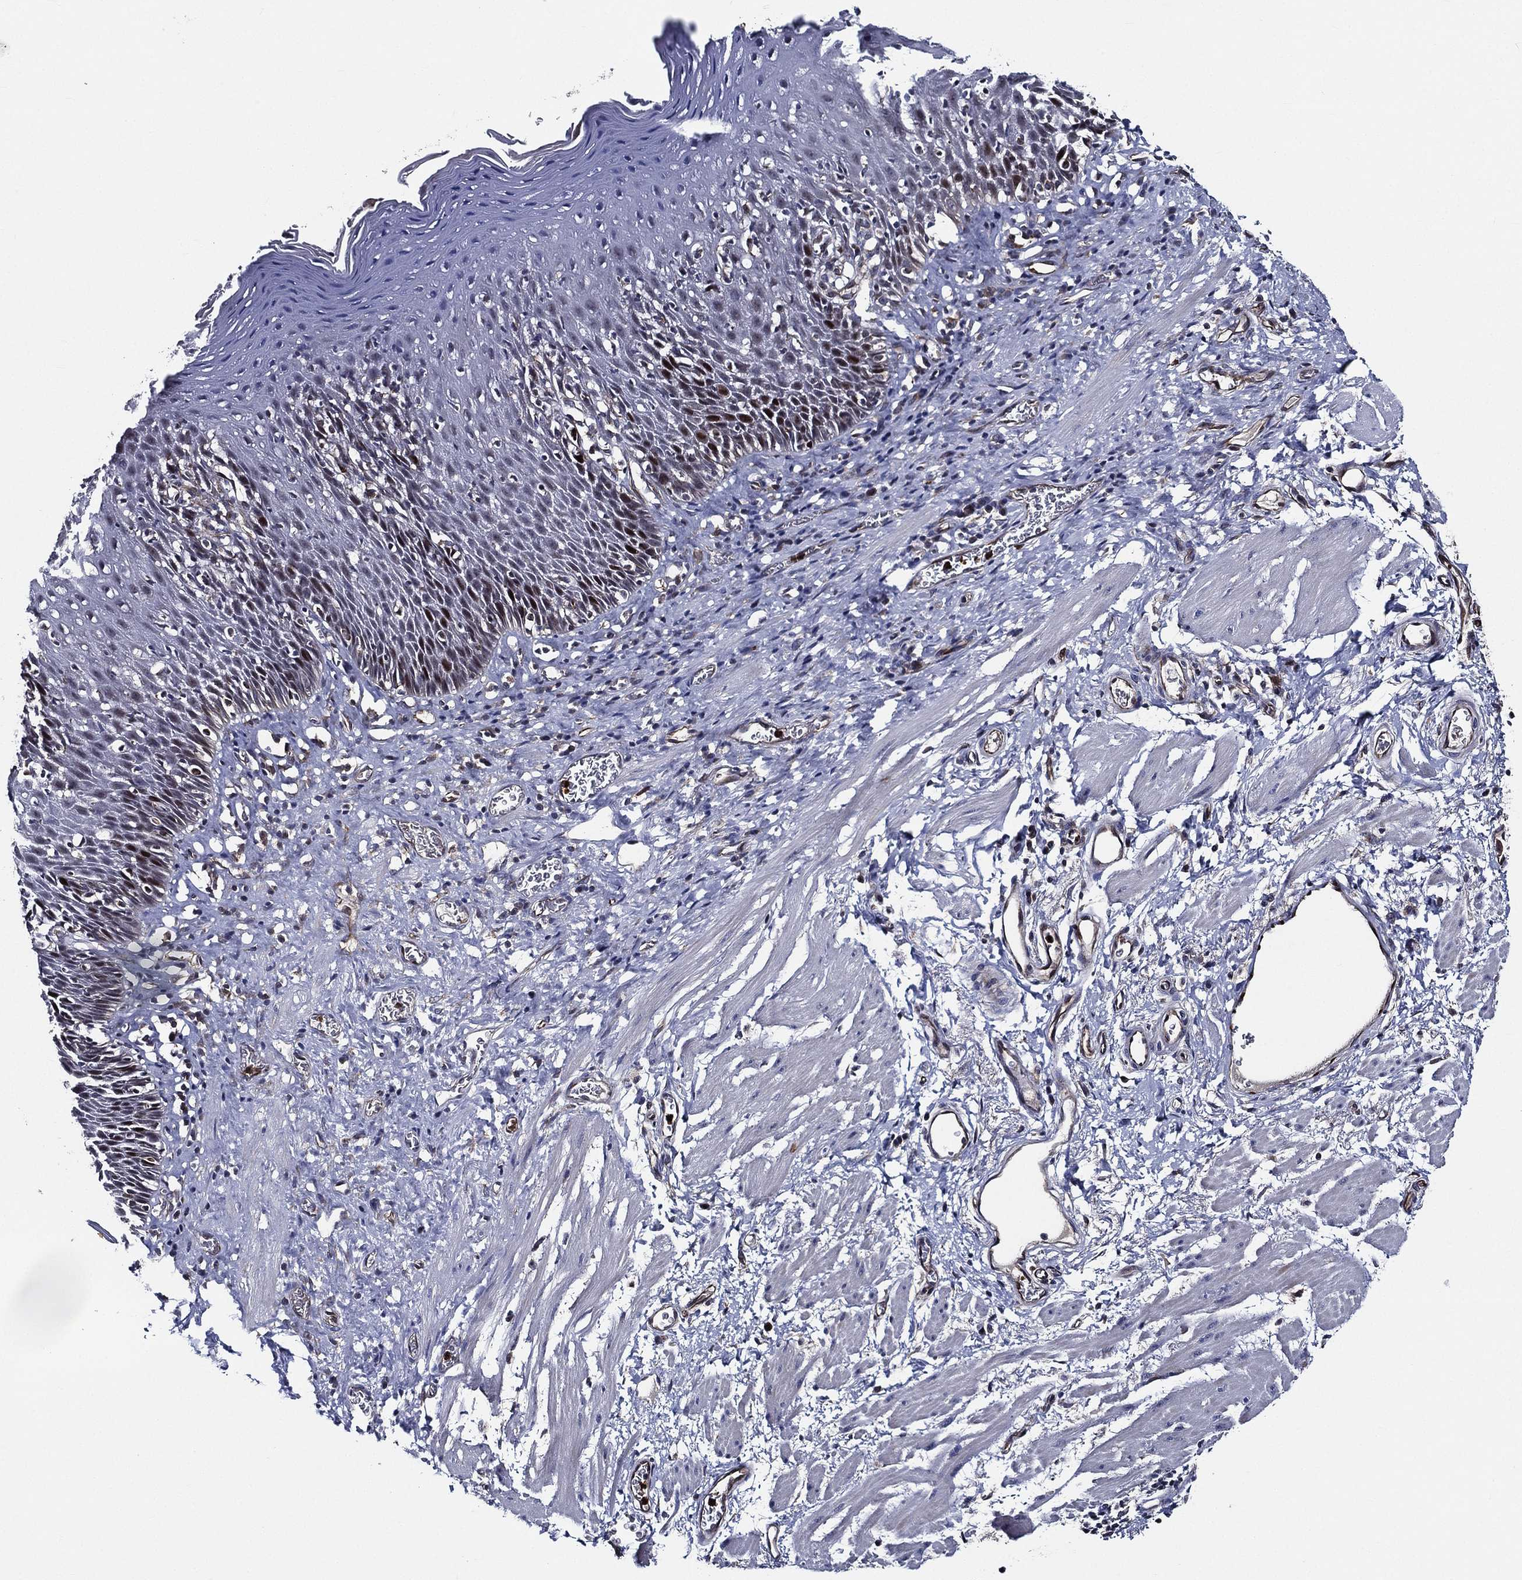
{"staining": {"intensity": "moderate", "quantity": "<25%", "location": "nuclear"}, "tissue": "esophagus", "cell_type": "Squamous epithelial cells", "image_type": "normal", "snomed": [{"axis": "morphology", "description": "Normal tissue, NOS"}, {"axis": "morphology", "description": "Adenocarcinoma, NOS"}, {"axis": "topography", "description": "Esophagus"}, {"axis": "topography", "description": "Stomach, upper"}], "caption": "Protein expression analysis of unremarkable esophagus displays moderate nuclear staining in approximately <25% of squamous epithelial cells. (Brightfield microscopy of DAB IHC at high magnification).", "gene": "KIF20B", "patient": {"sex": "male", "age": 74}}